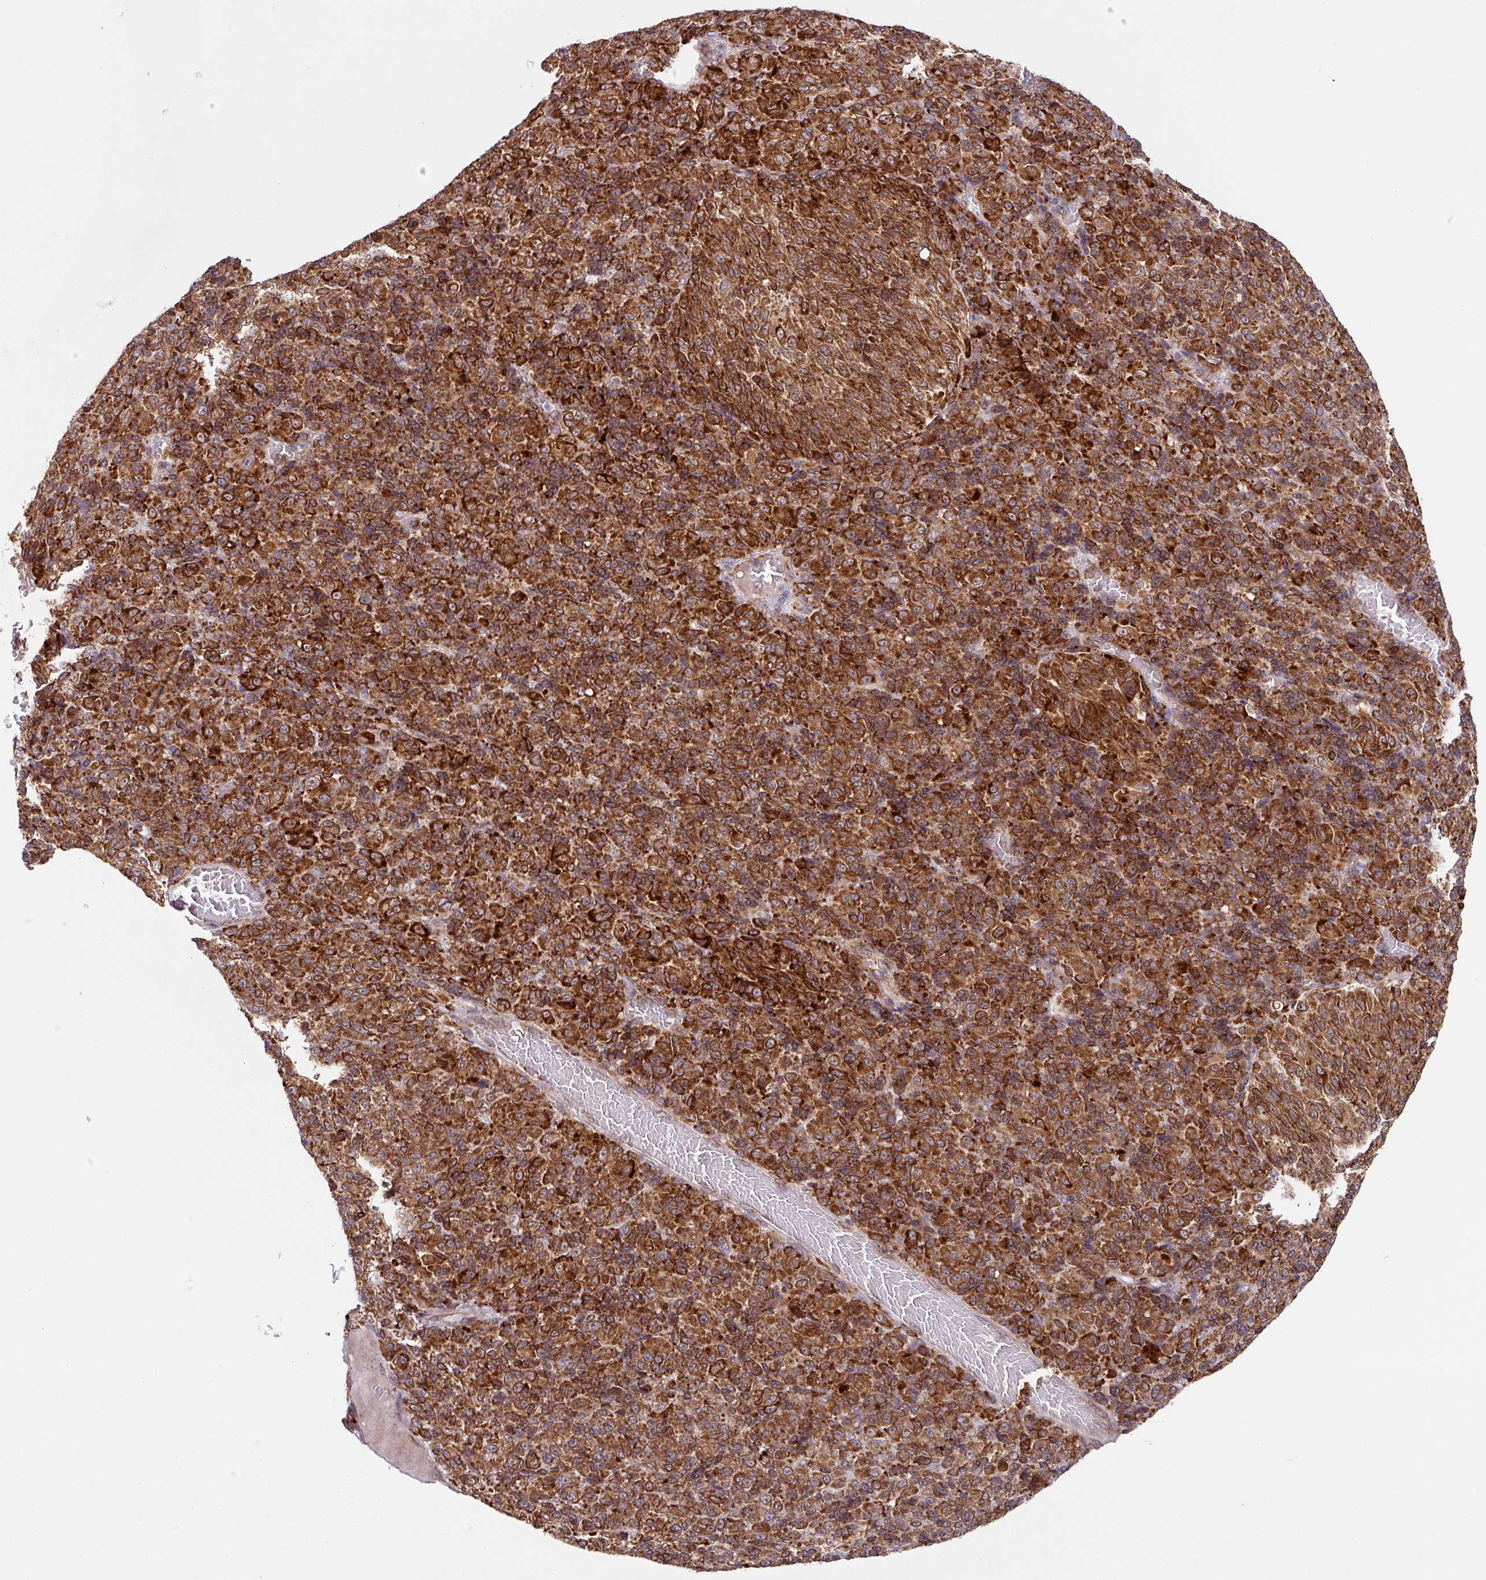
{"staining": {"intensity": "strong", "quantity": ">75%", "location": "cytoplasmic/membranous"}, "tissue": "melanoma", "cell_type": "Tumor cells", "image_type": "cancer", "snomed": [{"axis": "morphology", "description": "Malignant melanoma, Metastatic site"}, {"axis": "topography", "description": "Brain"}], "caption": "An immunohistochemistry image of tumor tissue is shown. Protein staining in brown labels strong cytoplasmic/membranous positivity in malignant melanoma (metastatic site) within tumor cells. (Brightfield microscopy of DAB IHC at high magnification).", "gene": "SLC39A7", "patient": {"sex": "female", "age": 56}}